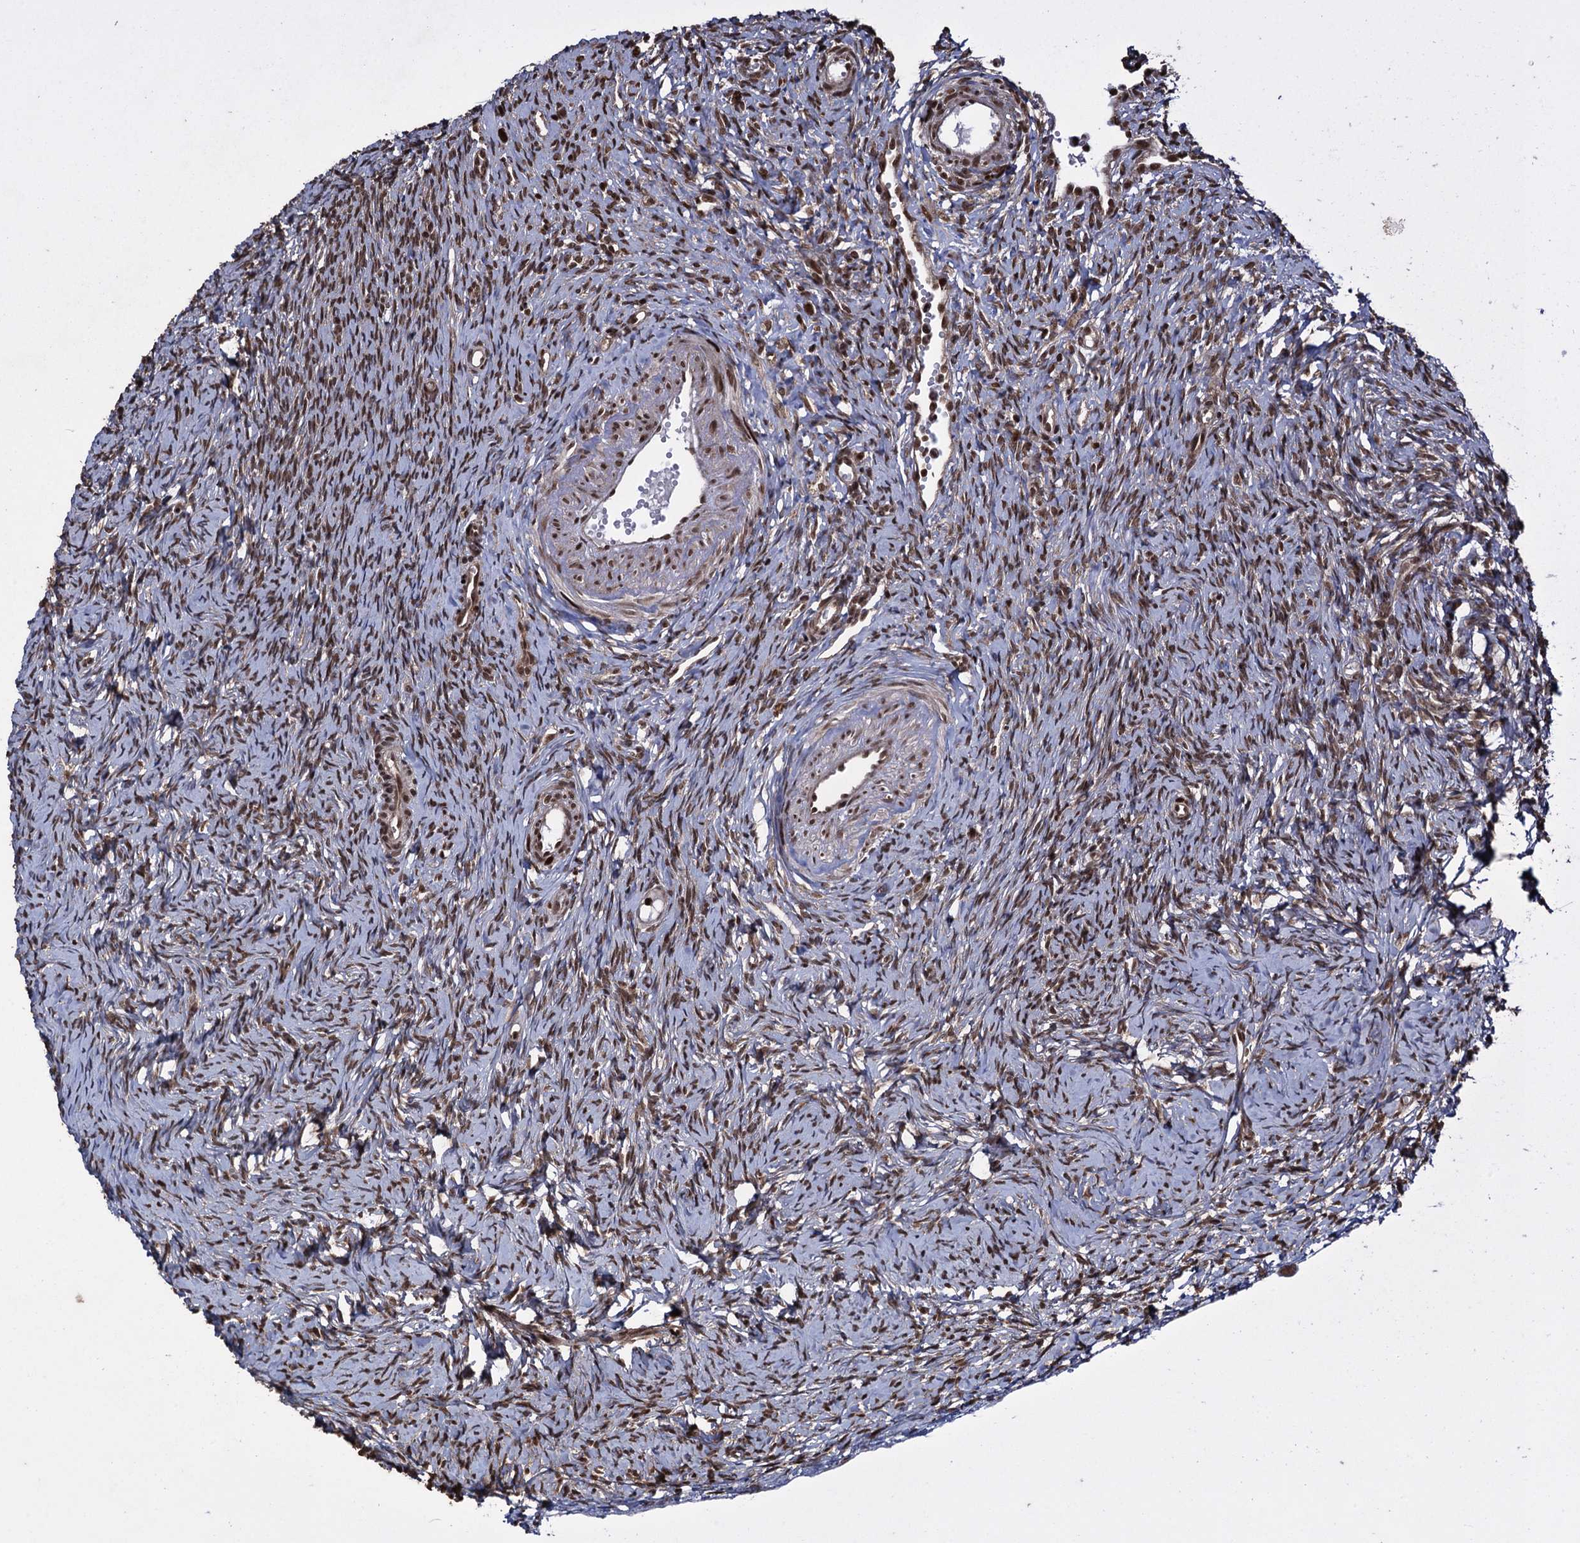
{"staining": {"intensity": "strong", "quantity": ">75%", "location": "nuclear"}, "tissue": "ovary", "cell_type": "Follicle cells", "image_type": "normal", "snomed": [{"axis": "morphology", "description": "Normal tissue, NOS"}, {"axis": "topography", "description": "Ovary"}], "caption": "IHC of unremarkable human ovary reveals high levels of strong nuclear staining in about >75% of follicle cells. Immunohistochemistry stains the protein in brown and the nuclei are stained blue.", "gene": "ZNF169", "patient": {"sex": "female", "age": 51}}